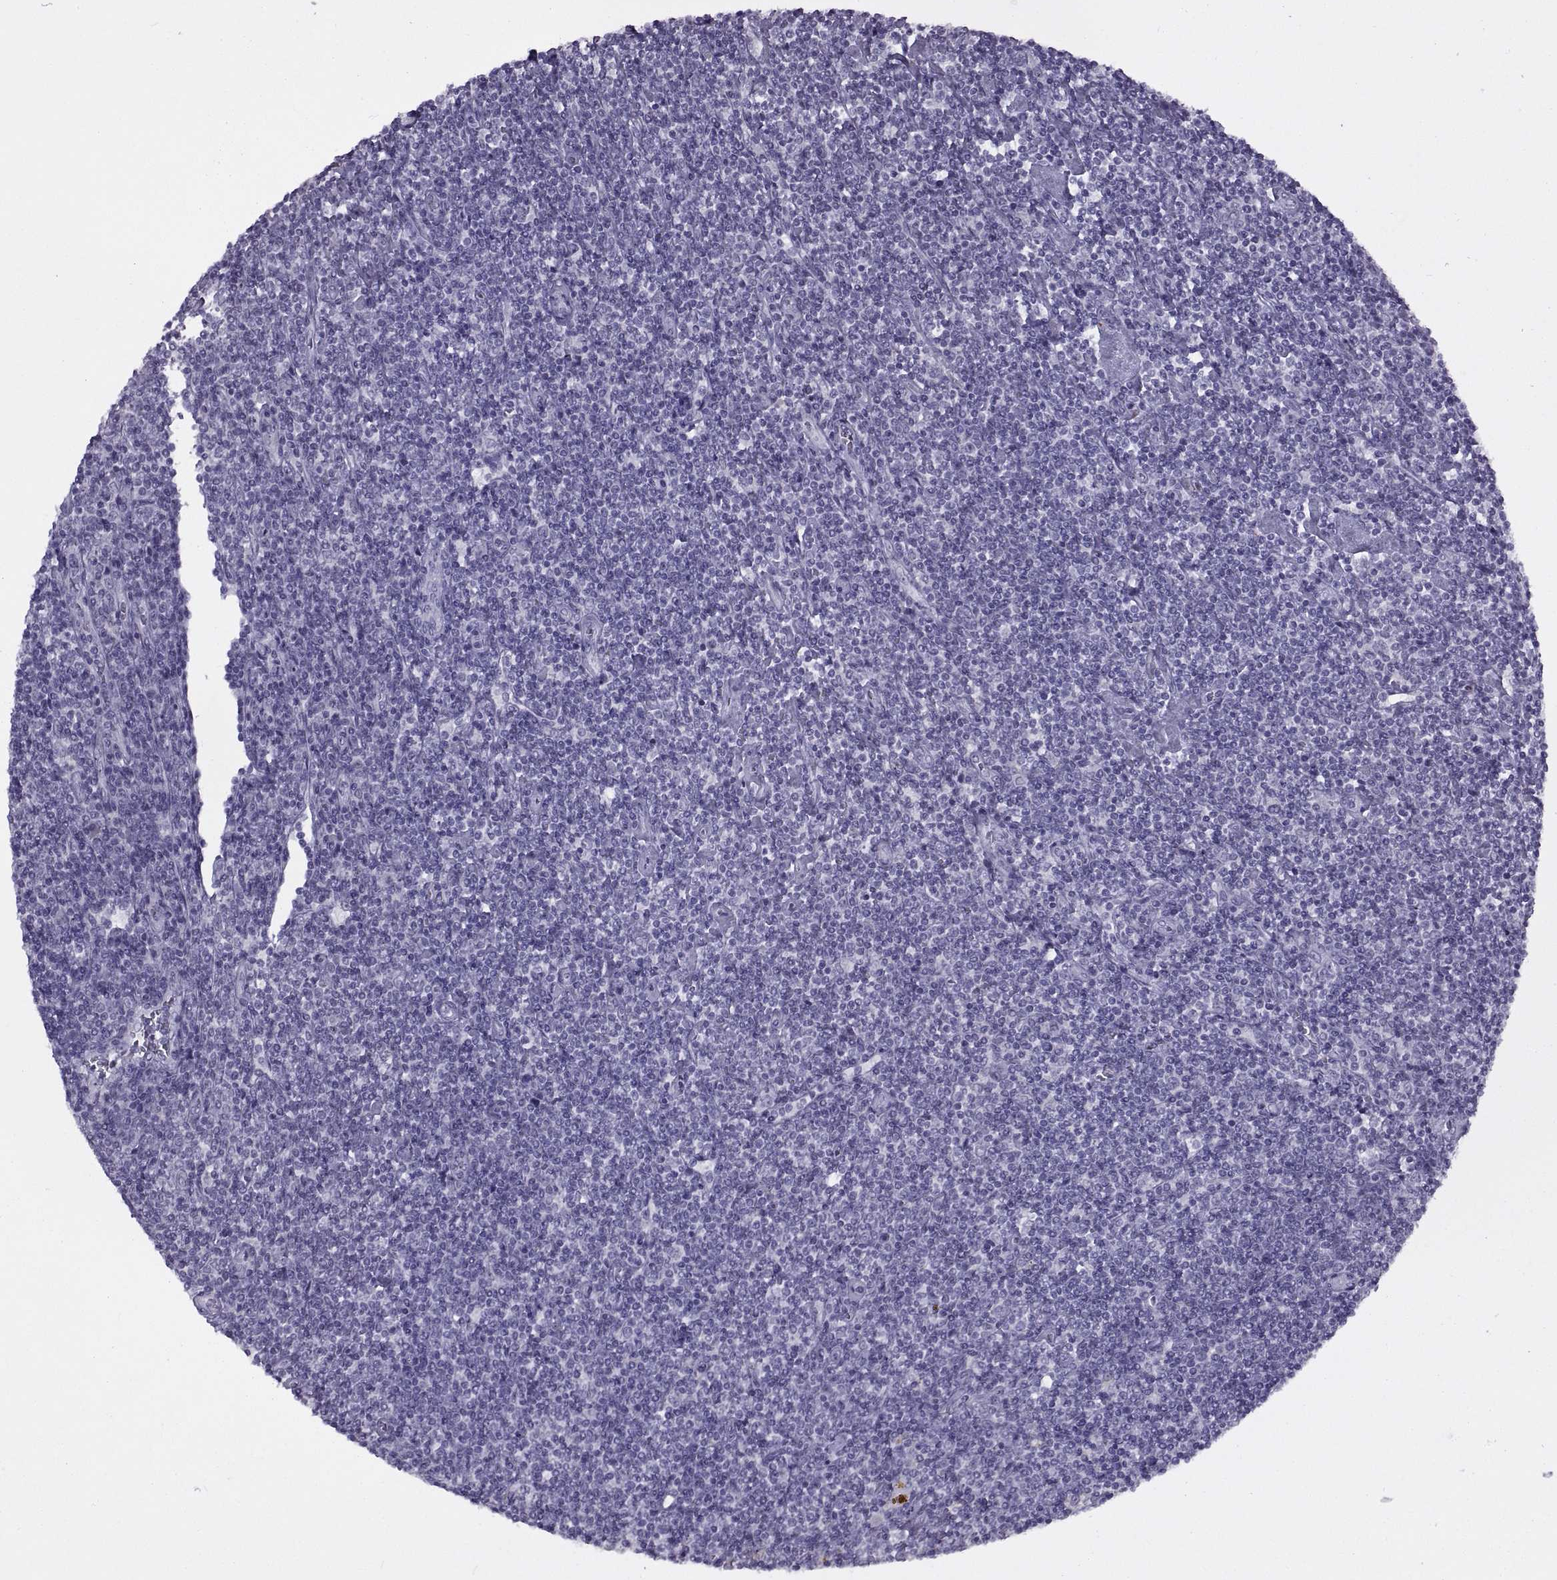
{"staining": {"intensity": "negative", "quantity": "none", "location": "none"}, "tissue": "lymphoma", "cell_type": "Tumor cells", "image_type": "cancer", "snomed": [{"axis": "morphology", "description": "Hodgkin's disease, NOS"}, {"axis": "topography", "description": "Lymph node"}], "caption": "Hodgkin's disease was stained to show a protein in brown. There is no significant positivity in tumor cells.", "gene": "ASIC2", "patient": {"sex": "male", "age": 40}}